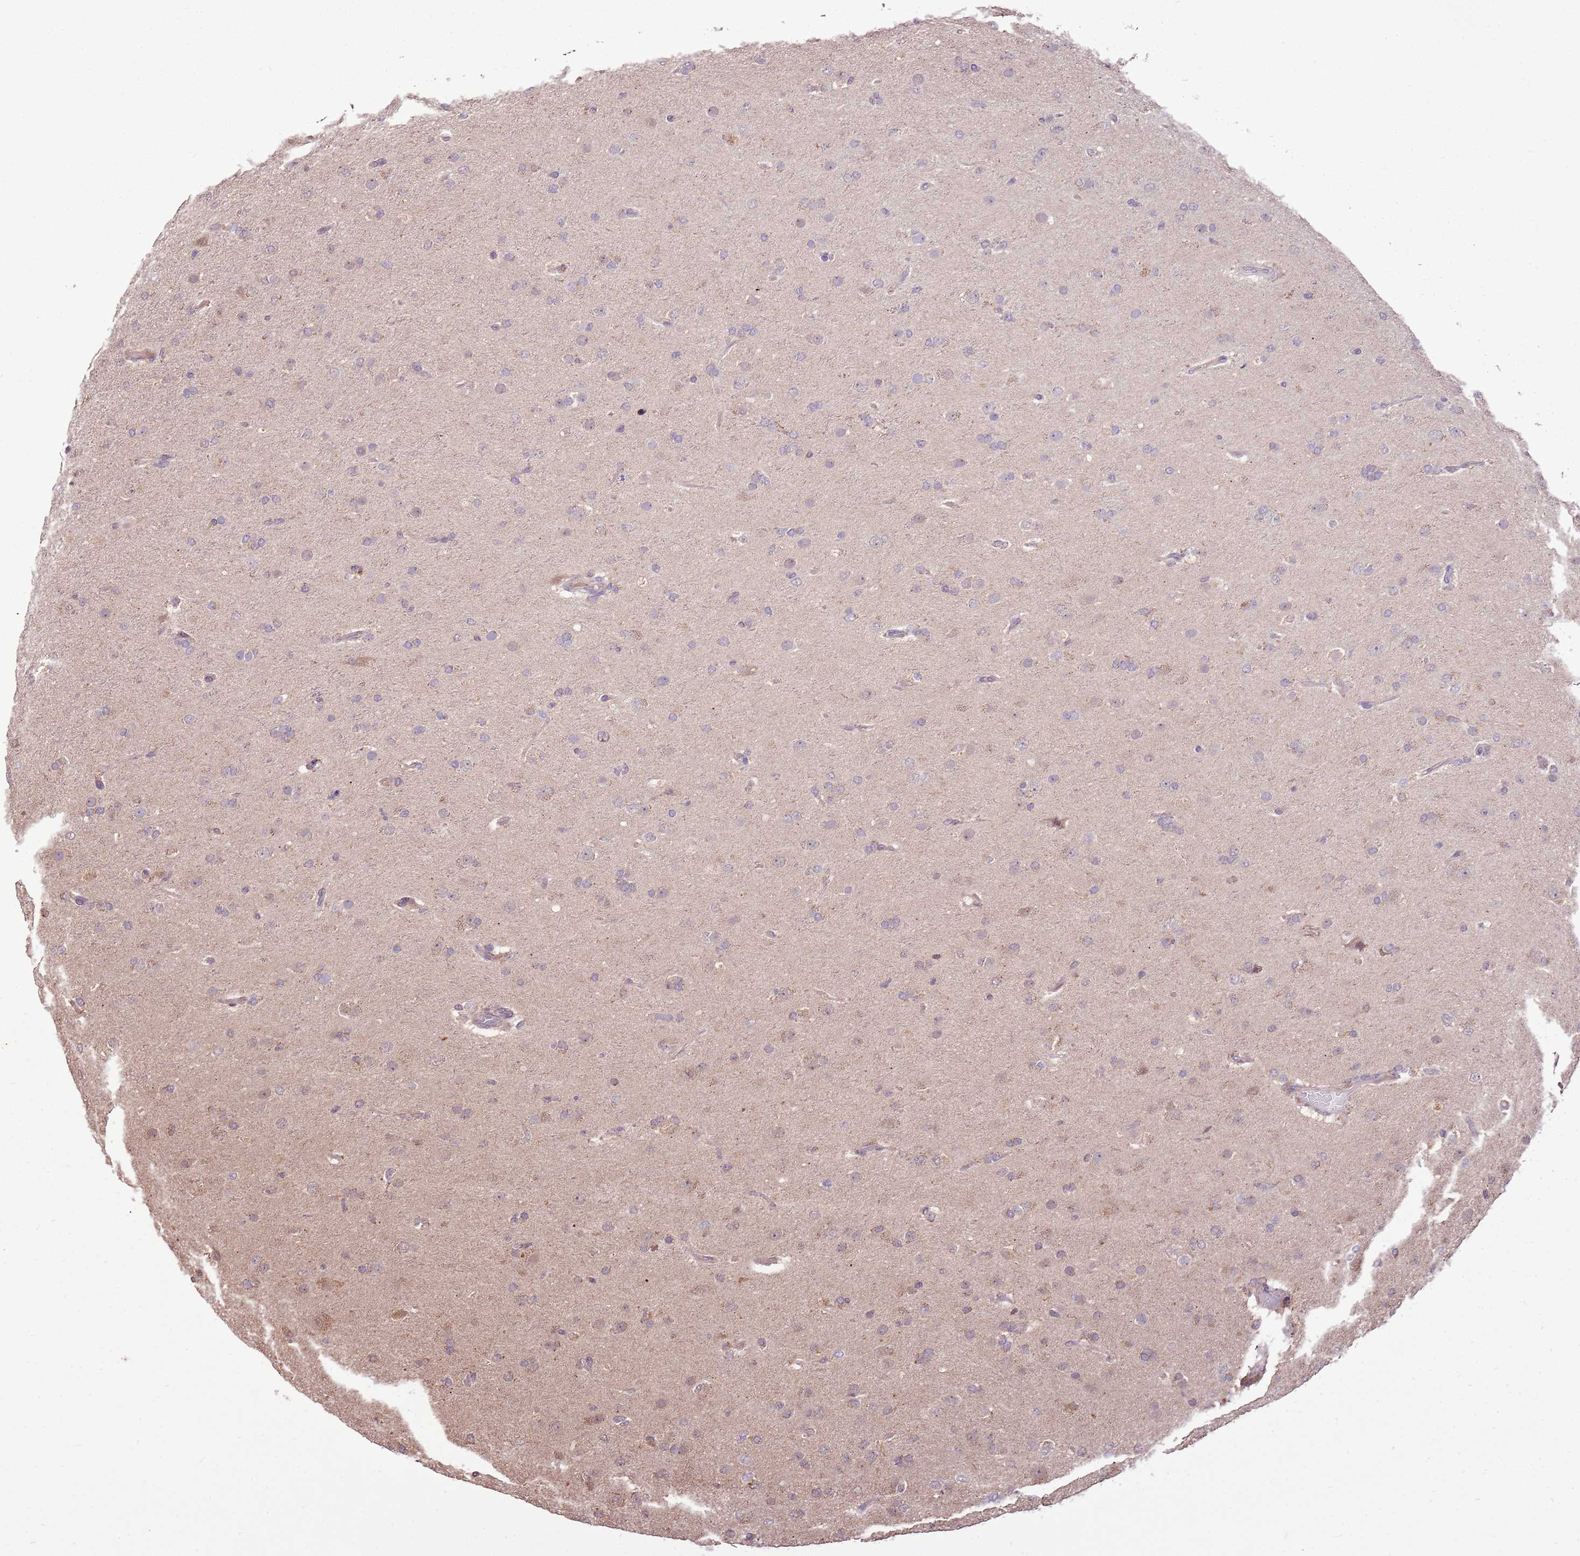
{"staining": {"intensity": "negative", "quantity": "none", "location": "none"}, "tissue": "glioma", "cell_type": "Tumor cells", "image_type": "cancer", "snomed": [{"axis": "morphology", "description": "Glioma, malignant, Low grade"}, {"axis": "topography", "description": "Brain"}], "caption": "A histopathology image of human glioma is negative for staining in tumor cells.", "gene": "BBS5", "patient": {"sex": "male", "age": 65}}